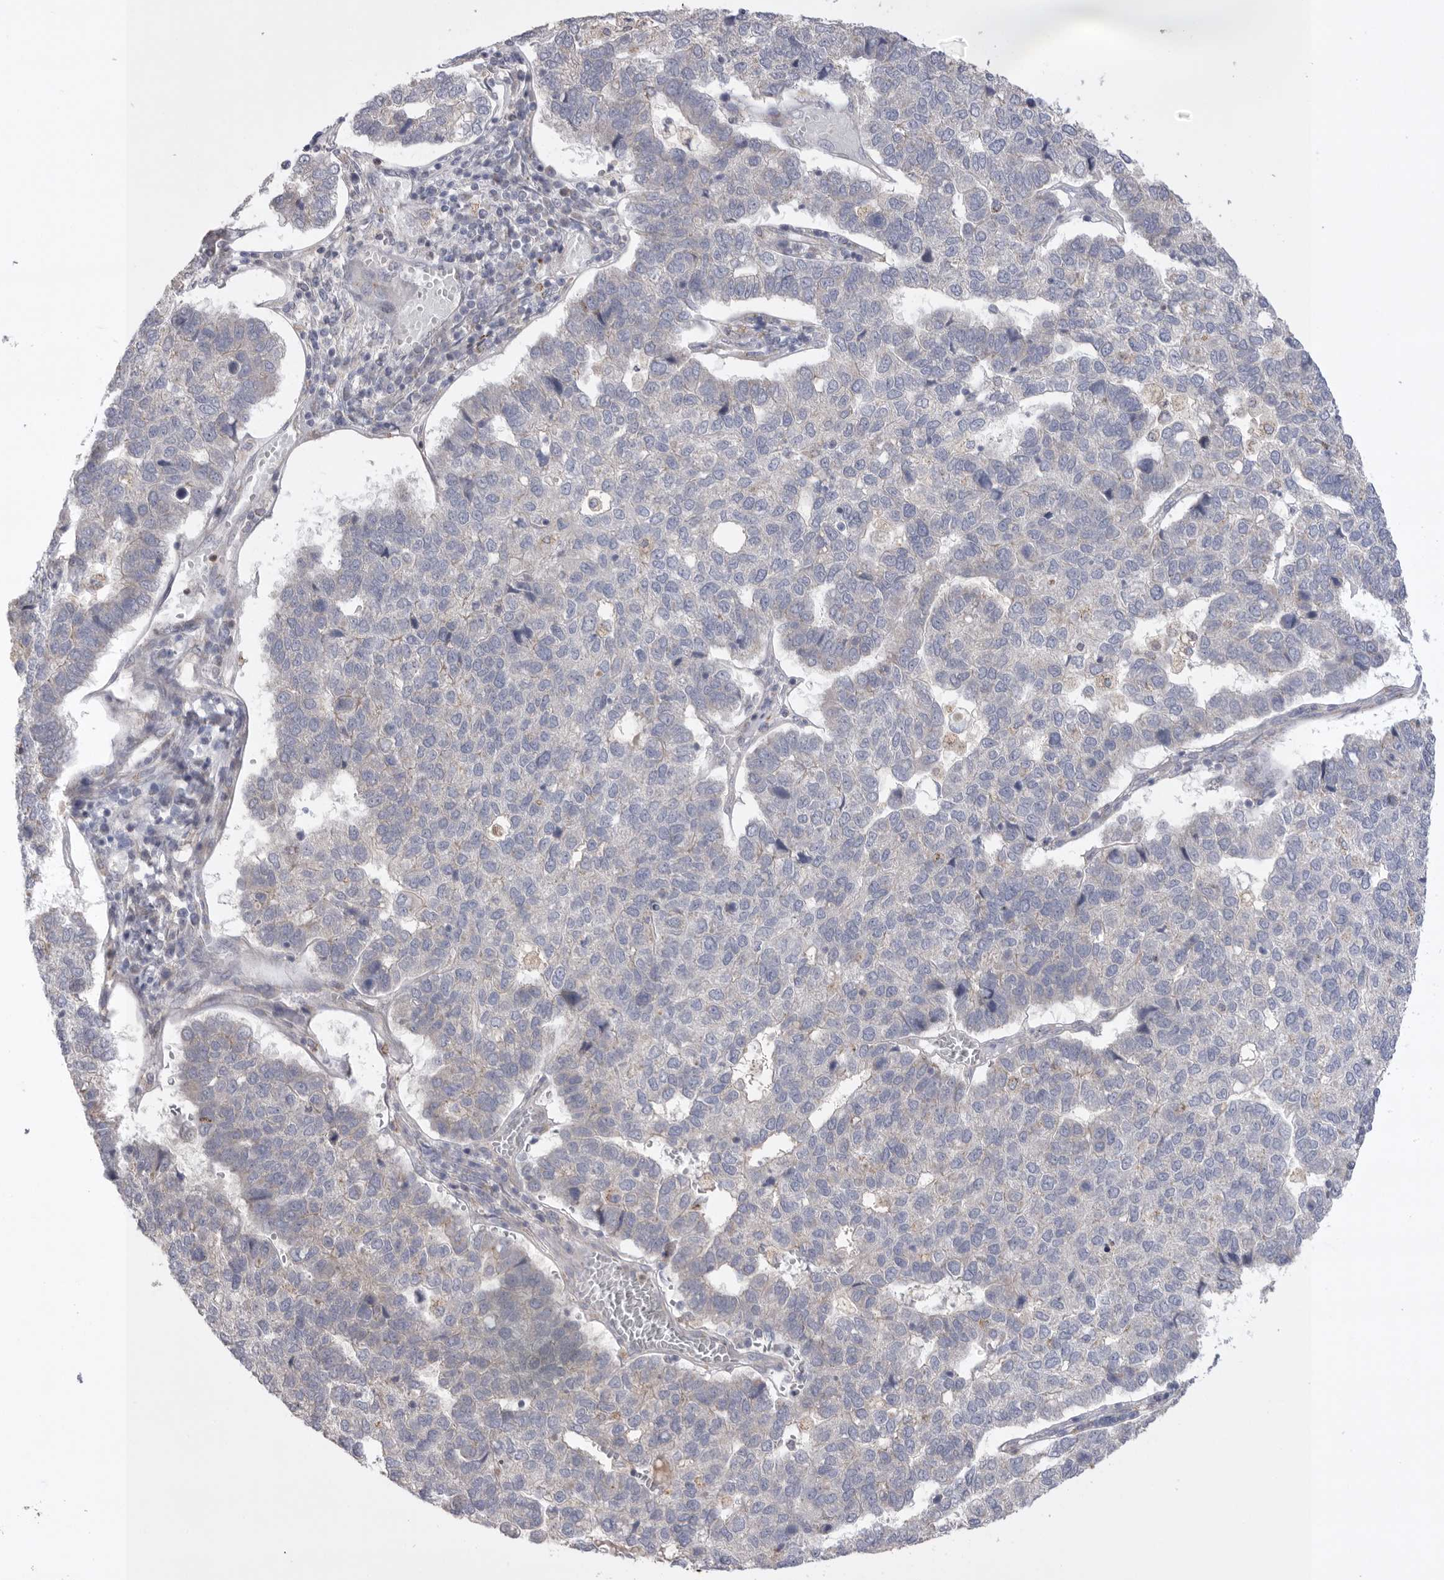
{"staining": {"intensity": "negative", "quantity": "none", "location": "none"}, "tissue": "pancreatic cancer", "cell_type": "Tumor cells", "image_type": "cancer", "snomed": [{"axis": "morphology", "description": "Adenocarcinoma, NOS"}, {"axis": "topography", "description": "Pancreas"}], "caption": "Tumor cells are negative for protein expression in human pancreatic cancer. (Brightfield microscopy of DAB (3,3'-diaminobenzidine) immunohistochemistry at high magnification).", "gene": "CCDC126", "patient": {"sex": "female", "age": 61}}